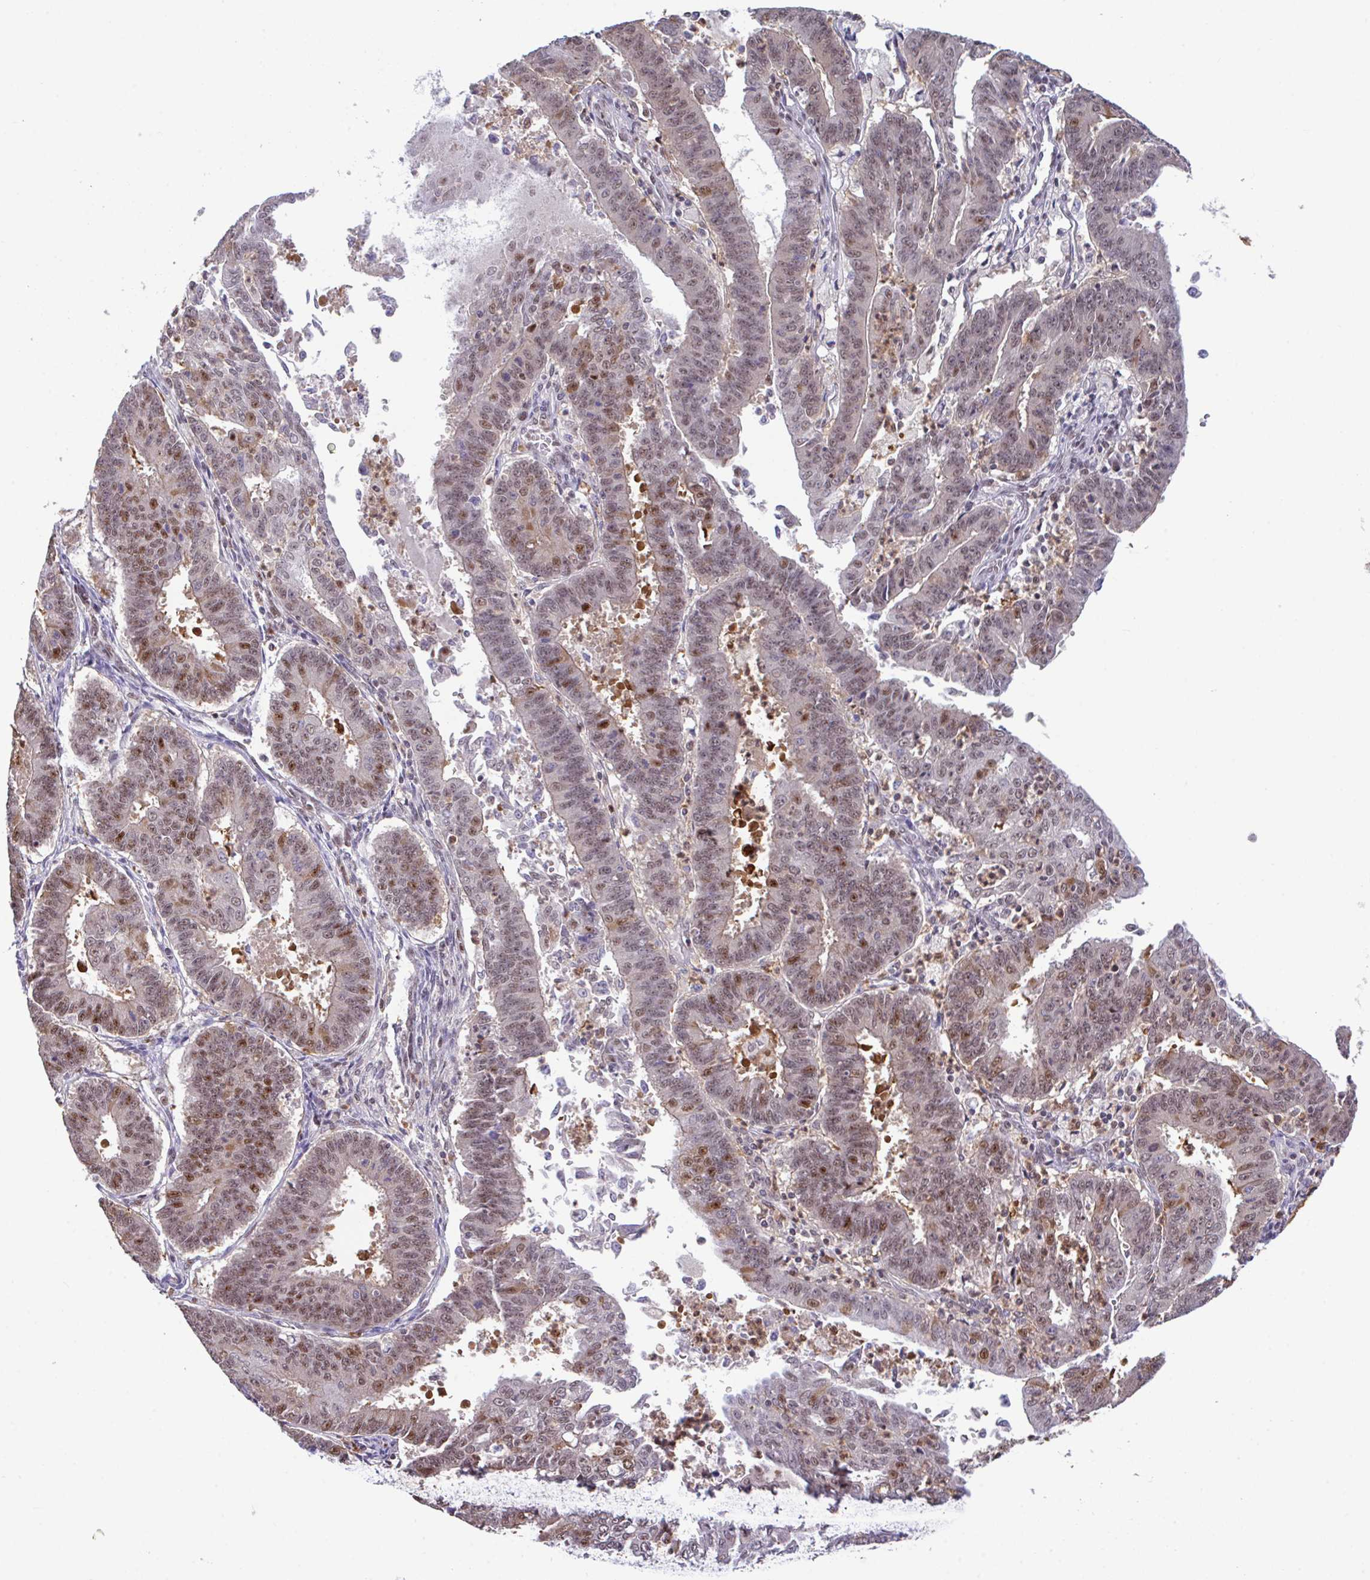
{"staining": {"intensity": "moderate", "quantity": "25%-75%", "location": "cytoplasmic/membranous,nuclear"}, "tissue": "endometrial cancer", "cell_type": "Tumor cells", "image_type": "cancer", "snomed": [{"axis": "morphology", "description": "Adenocarcinoma, NOS"}, {"axis": "topography", "description": "Endometrium"}], "caption": "IHC (DAB) staining of endometrial cancer demonstrates moderate cytoplasmic/membranous and nuclear protein positivity in about 25%-75% of tumor cells.", "gene": "OR6K3", "patient": {"sex": "female", "age": 73}}